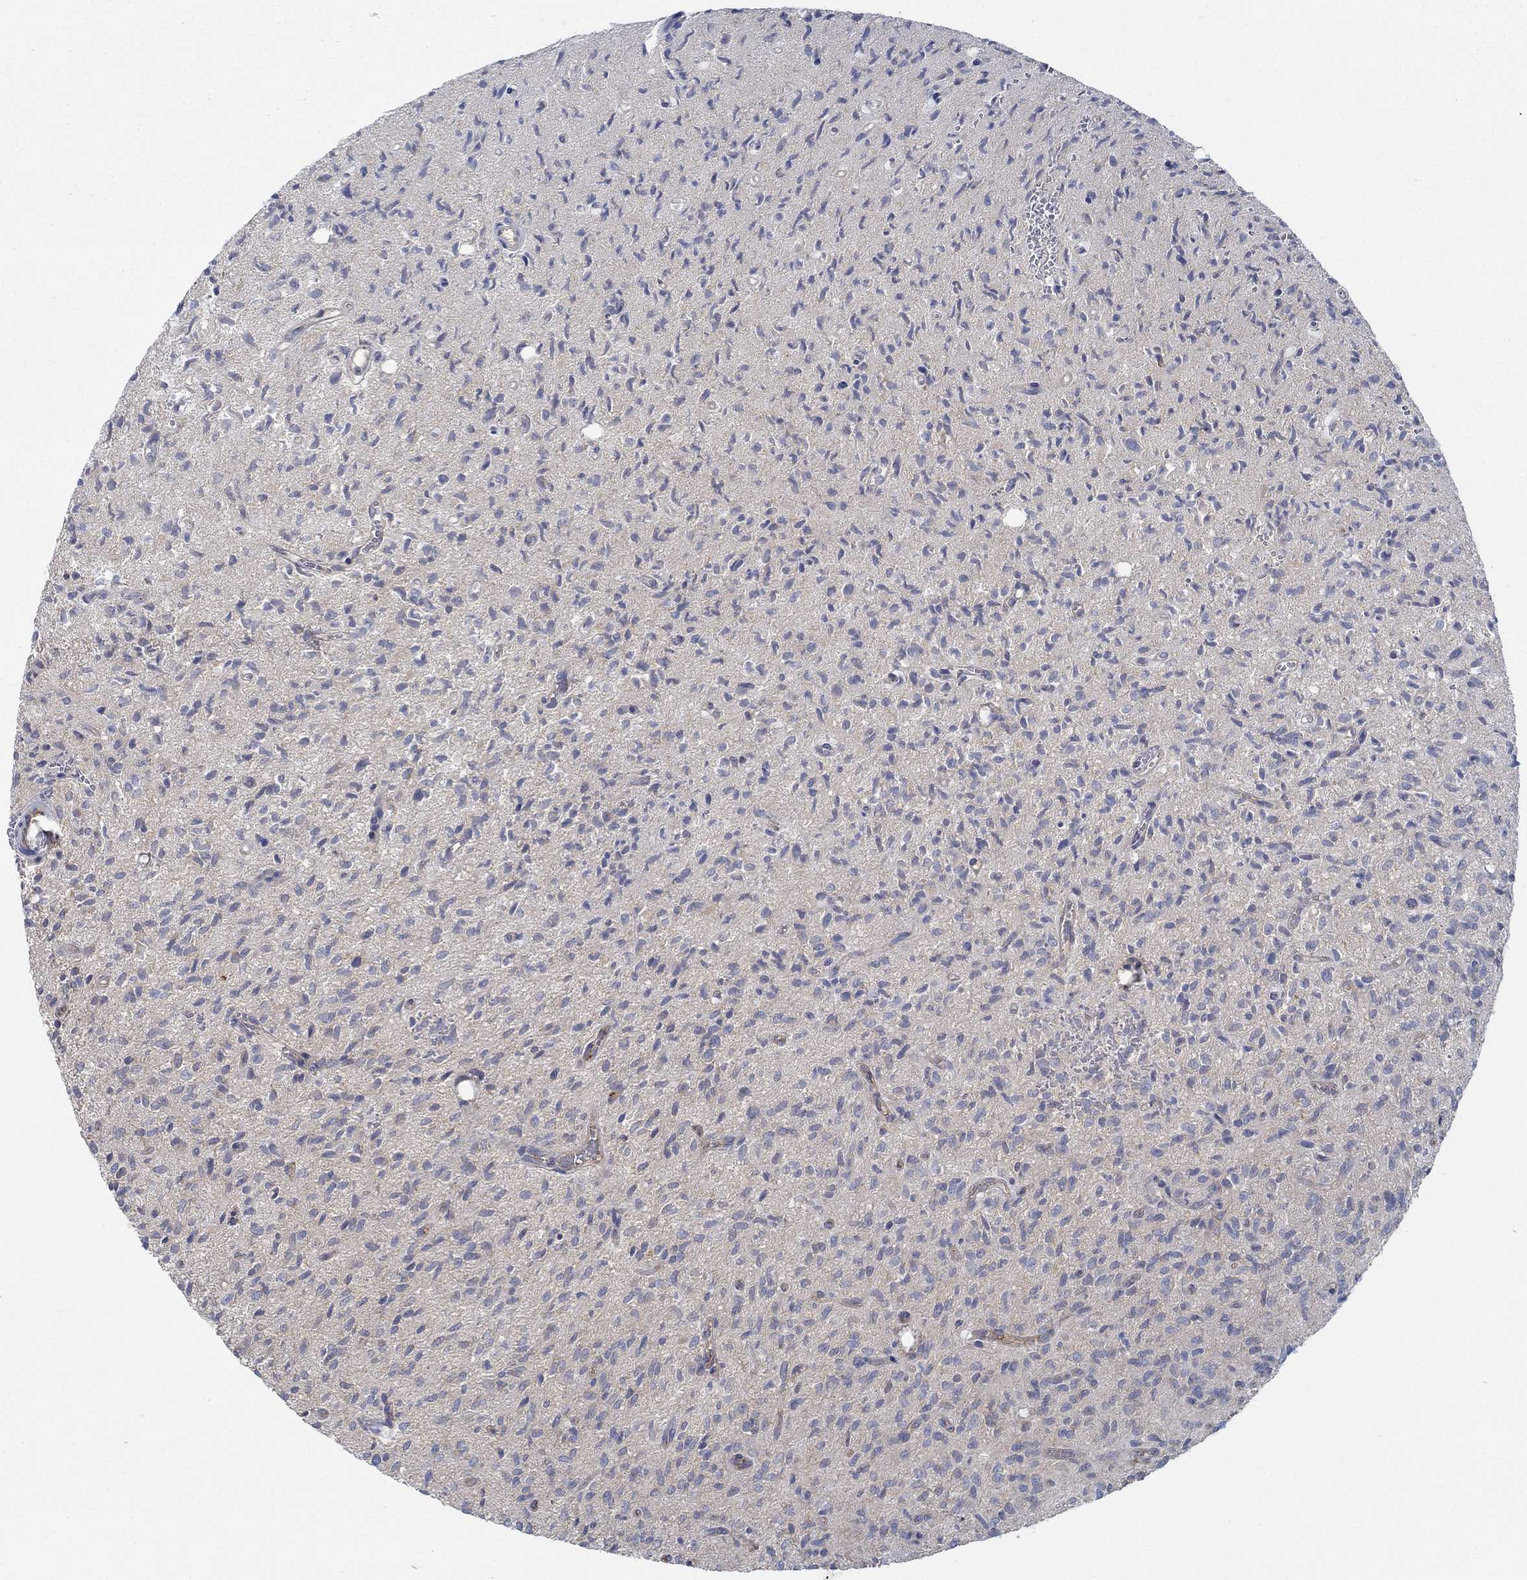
{"staining": {"intensity": "negative", "quantity": "none", "location": "none"}, "tissue": "glioma", "cell_type": "Tumor cells", "image_type": "cancer", "snomed": [{"axis": "morphology", "description": "Glioma, malignant, High grade"}, {"axis": "topography", "description": "Brain"}], "caption": "Human glioma stained for a protein using immunohistochemistry (IHC) displays no staining in tumor cells.", "gene": "SPAG9", "patient": {"sex": "male", "age": 64}}